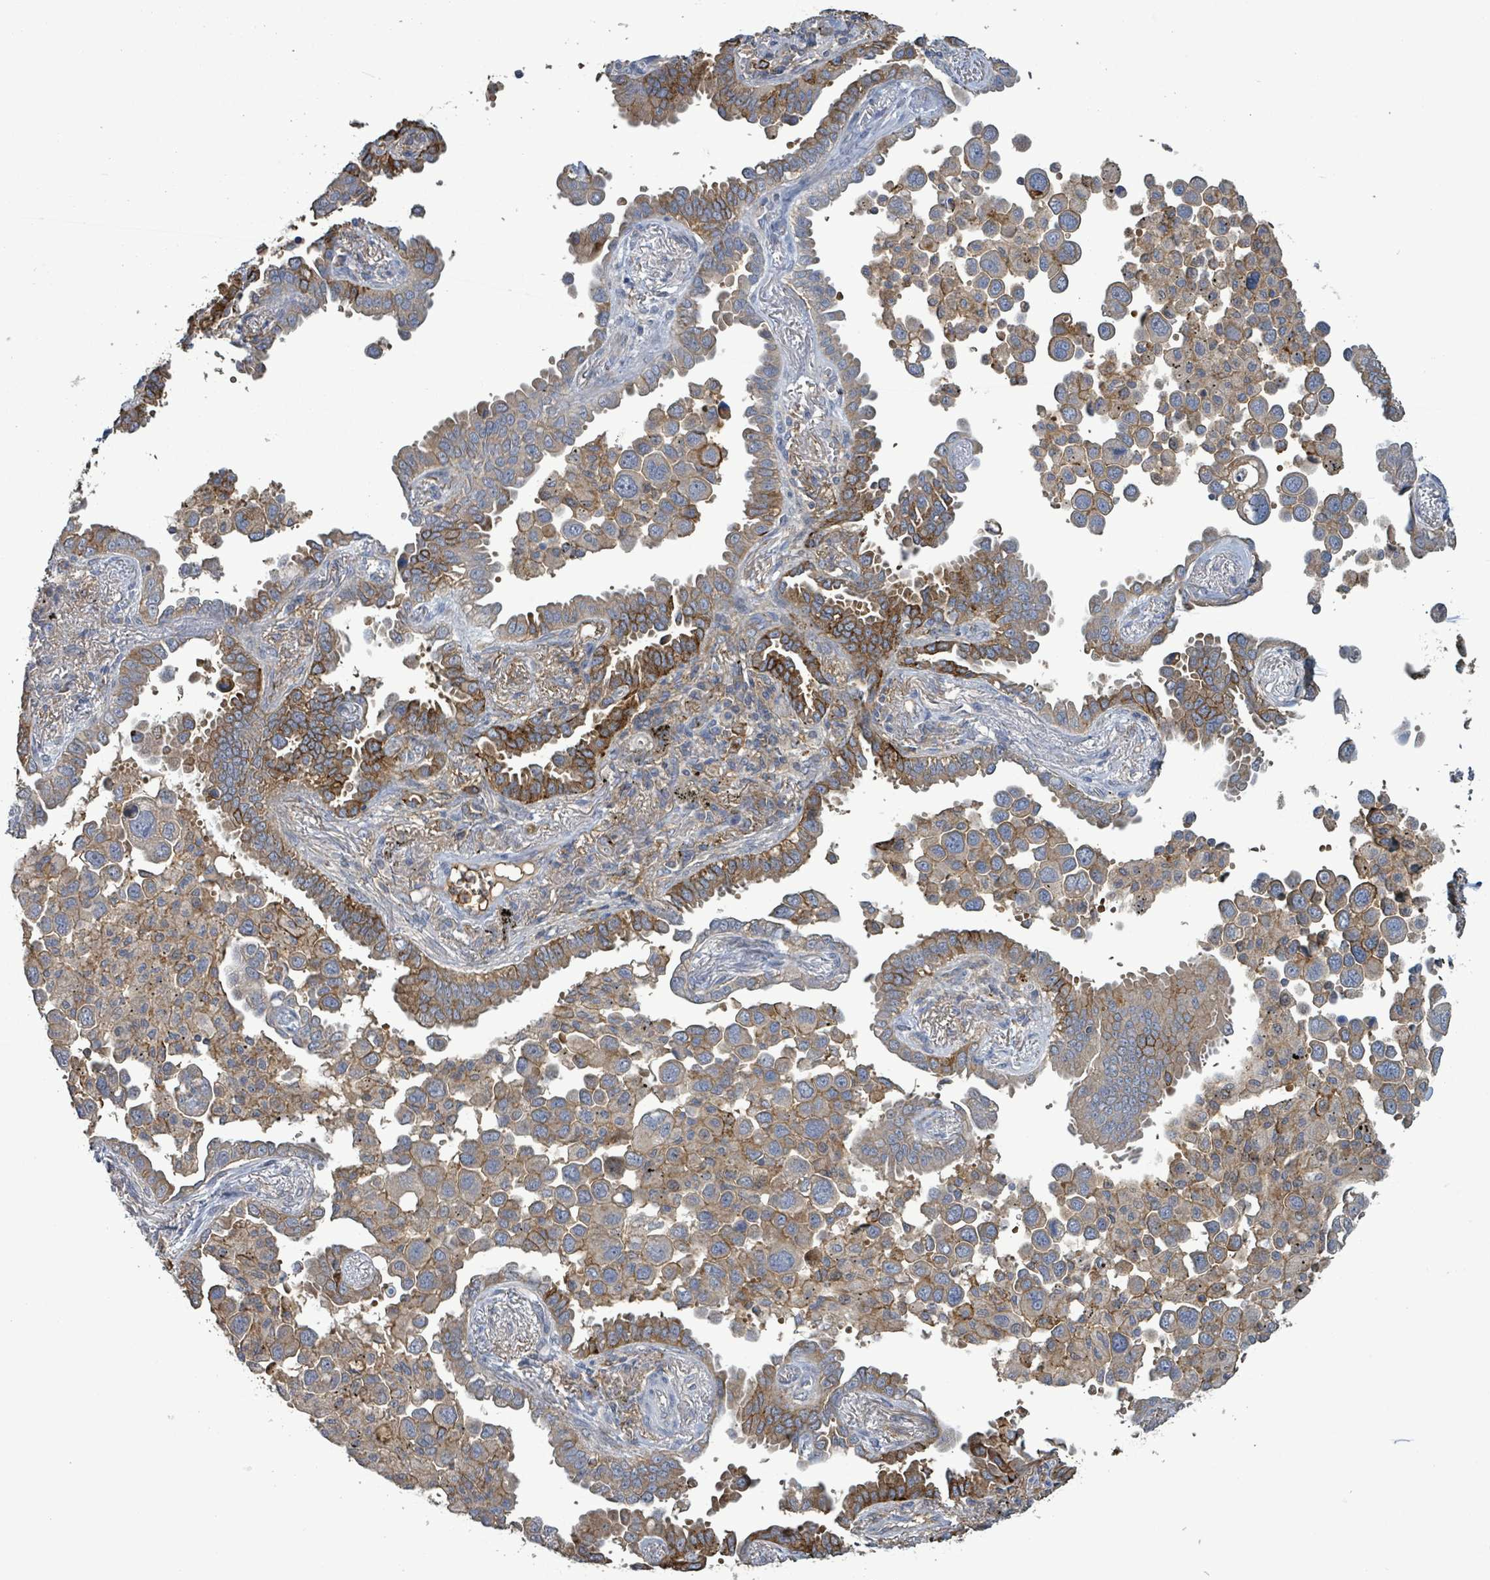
{"staining": {"intensity": "moderate", "quantity": ">75%", "location": "cytoplasmic/membranous"}, "tissue": "lung cancer", "cell_type": "Tumor cells", "image_type": "cancer", "snomed": [{"axis": "morphology", "description": "Adenocarcinoma, NOS"}, {"axis": "topography", "description": "Lung"}], "caption": "Immunohistochemistry (DAB) staining of human lung adenocarcinoma reveals moderate cytoplasmic/membranous protein staining in approximately >75% of tumor cells. The staining was performed using DAB to visualize the protein expression in brown, while the nuclei were stained in blue with hematoxylin (Magnification: 20x).", "gene": "PLAAT1", "patient": {"sex": "male", "age": 67}}